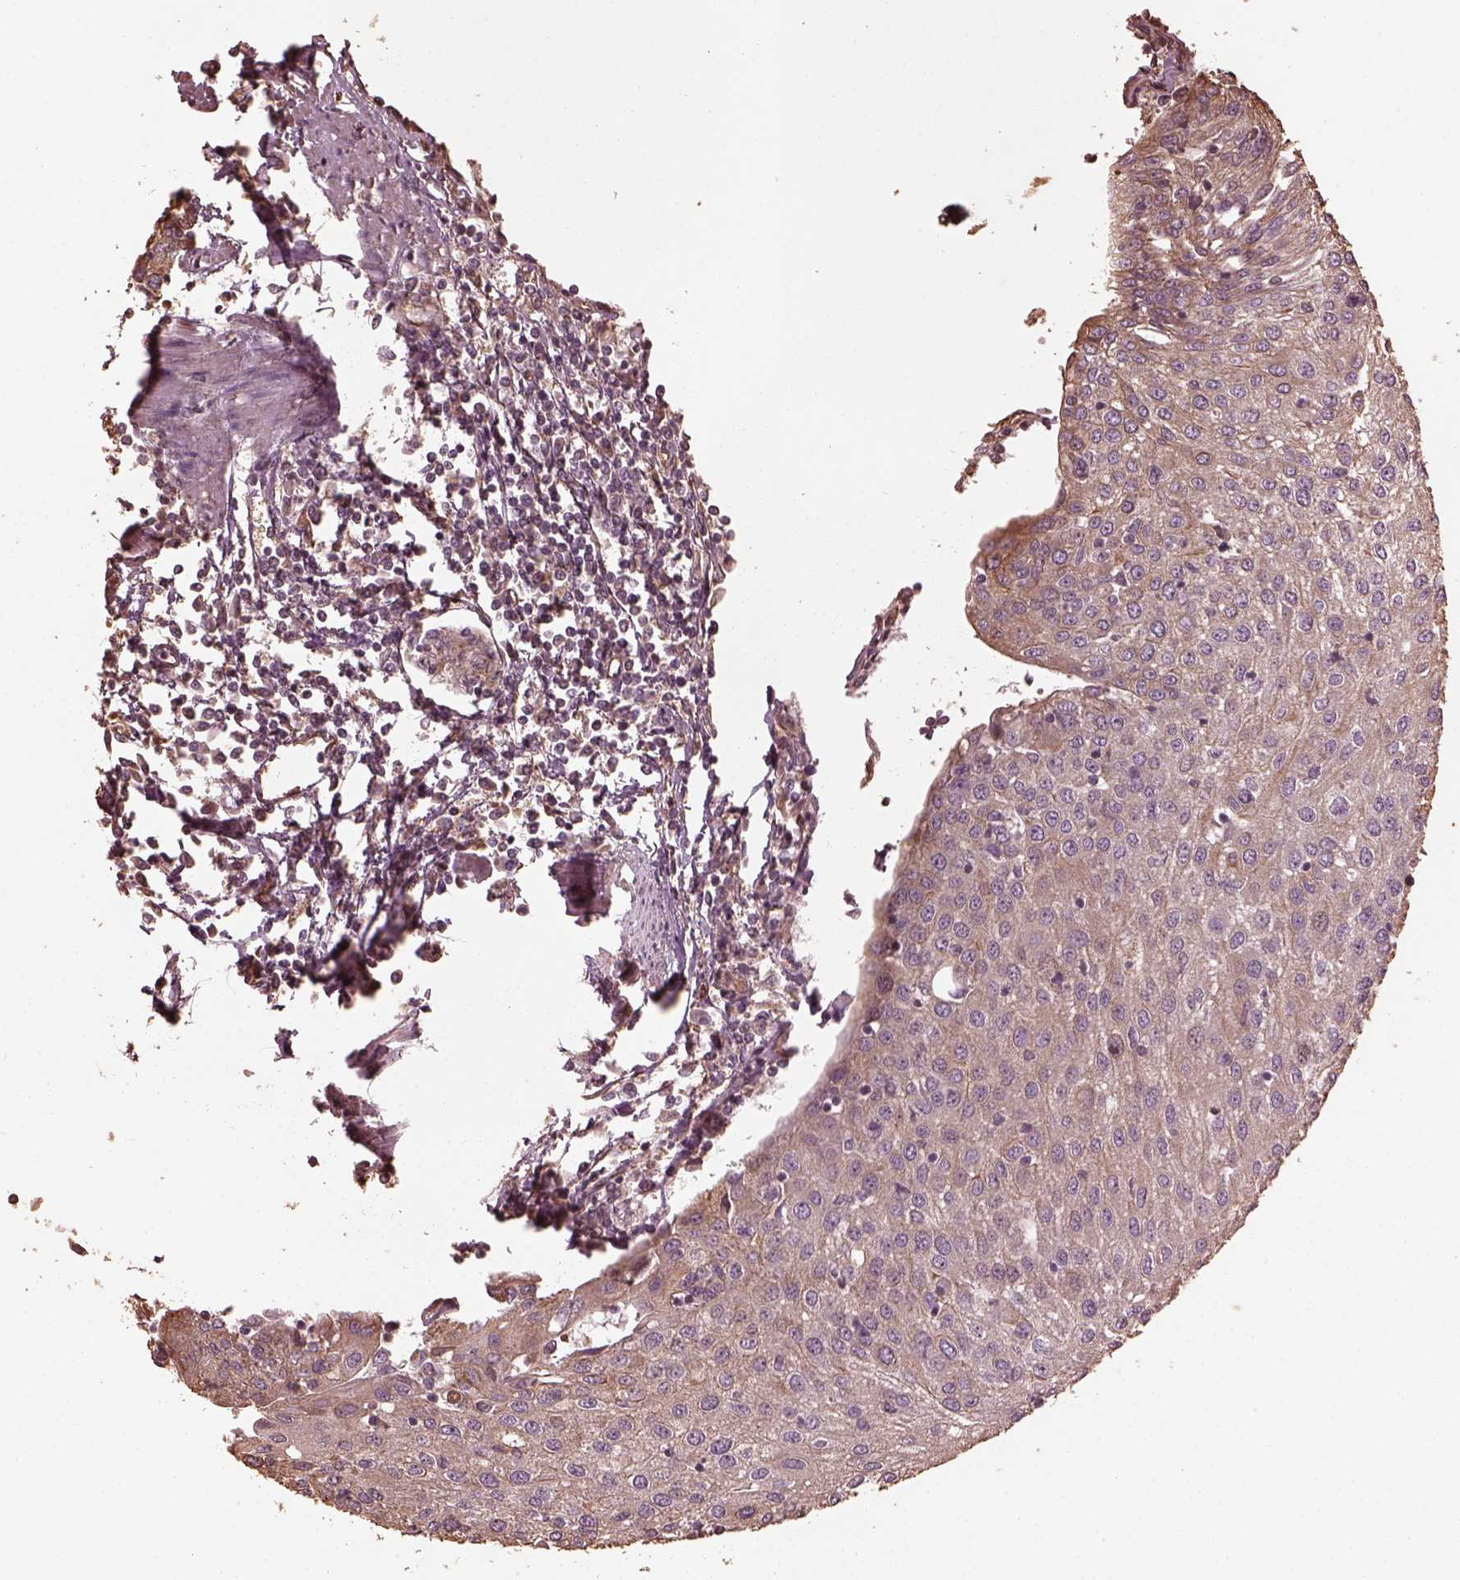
{"staining": {"intensity": "weak", "quantity": "<25%", "location": "cytoplasmic/membranous"}, "tissue": "urothelial cancer", "cell_type": "Tumor cells", "image_type": "cancer", "snomed": [{"axis": "morphology", "description": "Urothelial carcinoma, High grade"}, {"axis": "topography", "description": "Urinary bladder"}], "caption": "Immunohistochemical staining of human urothelial cancer reveals no significant staining in tumor cells. The staining was performed using DAB (3,3'-diaminobenzidine) to visualize the protein expression in brown, while the nuclei were stained in blue with hematoxylin (Magnification: 20x).", "gene": "GTPBP1", "patient": {"sex": "female", "age": 85}}